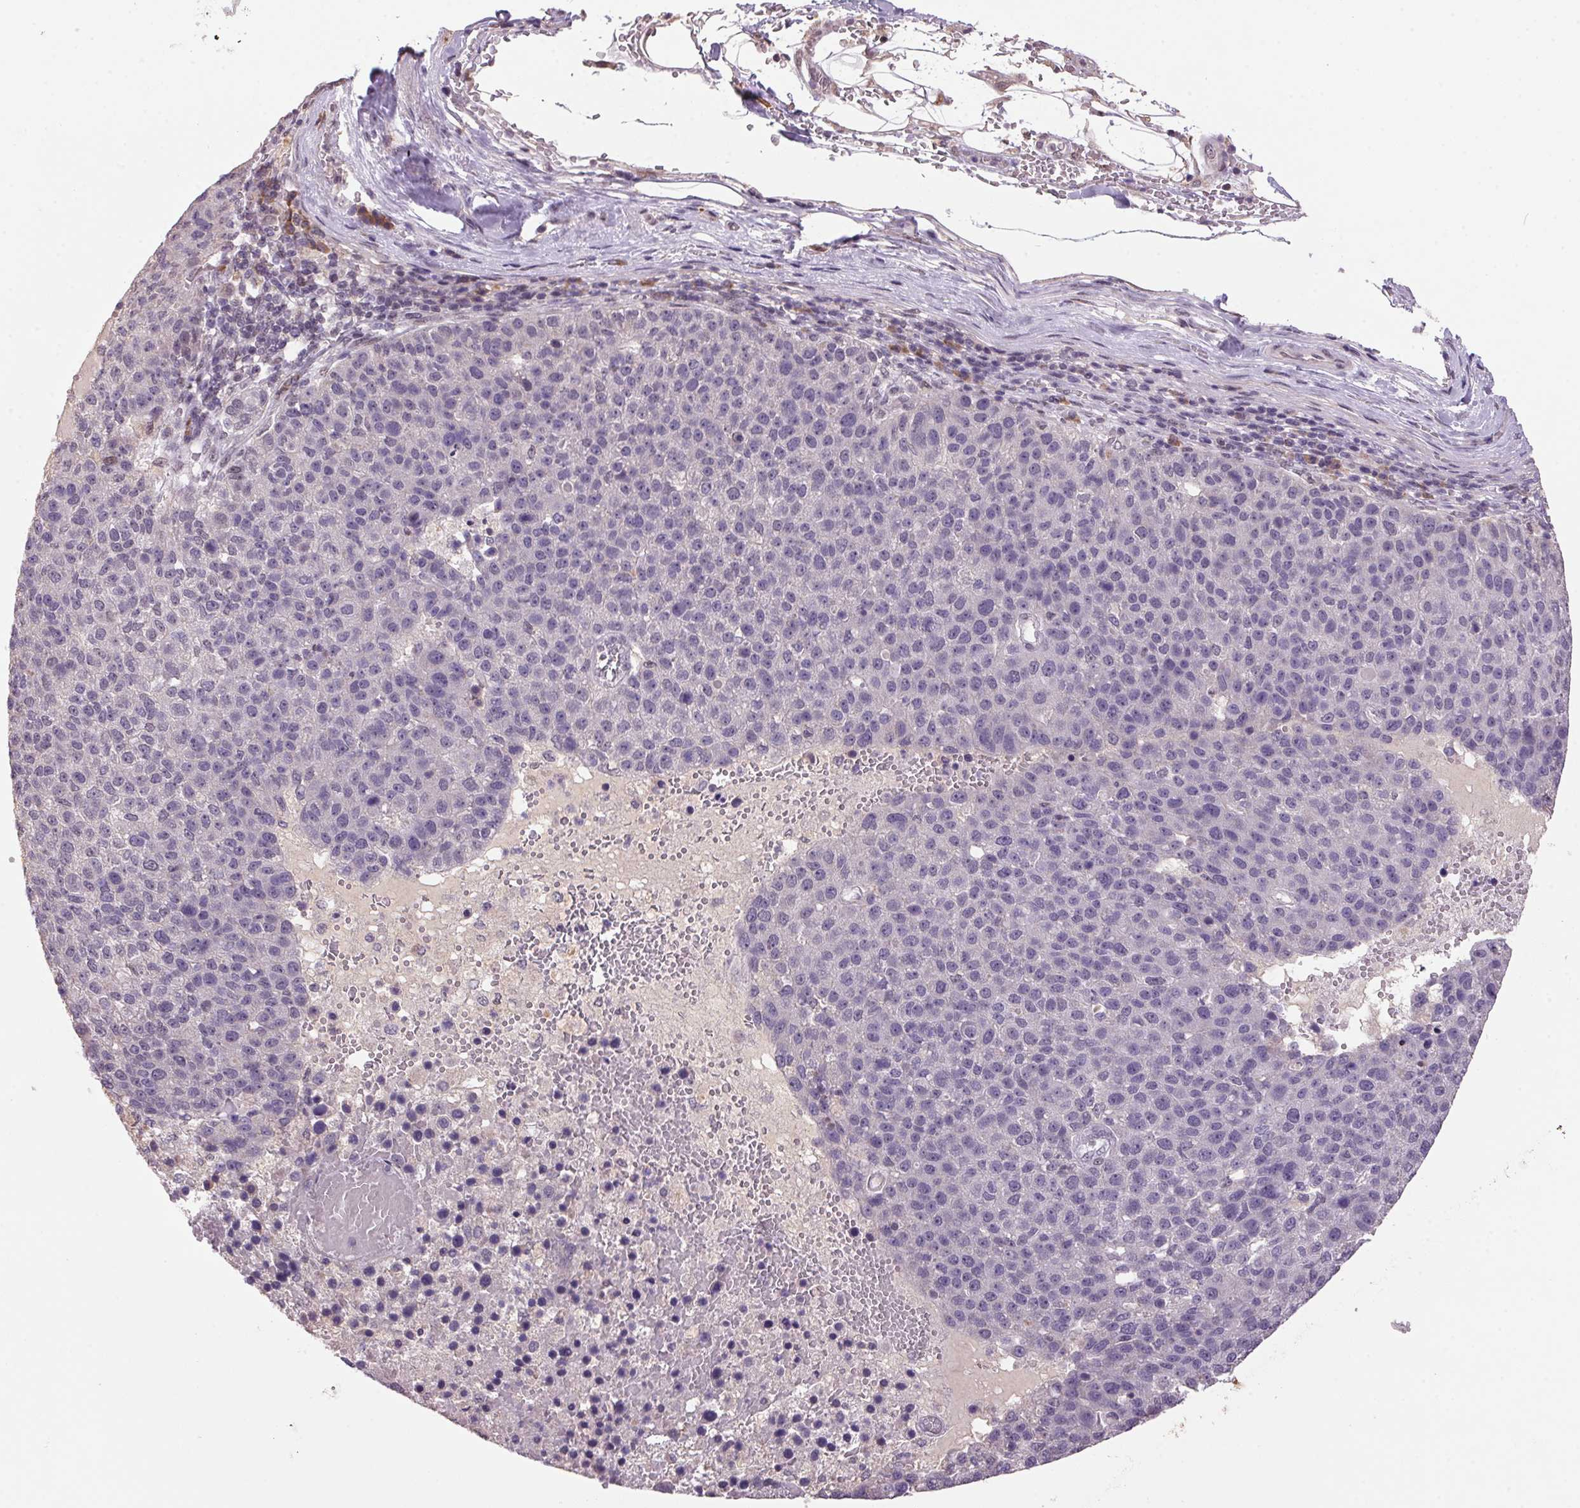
{"staining": {"intensity": "negative", "quantity": "none", "location": "none"}, "tissue": "pancreatic cancer", "cell_type": "Tumor cells", "image_type": "cancer", "snomed": [{"axis": "morphology", "description": "Adenocarcinoma, NOS"}, {"axis": "topography", "description": "Pancreas"}], "caption": "Immunohistochemistry (IHC) image of human adenocarcinoma (pancreatic) stained for a protein (brown), which shows no expression in tumor cells.", "gene": "ZBTB4", "patient": {"sex": "female", "age": 61}}